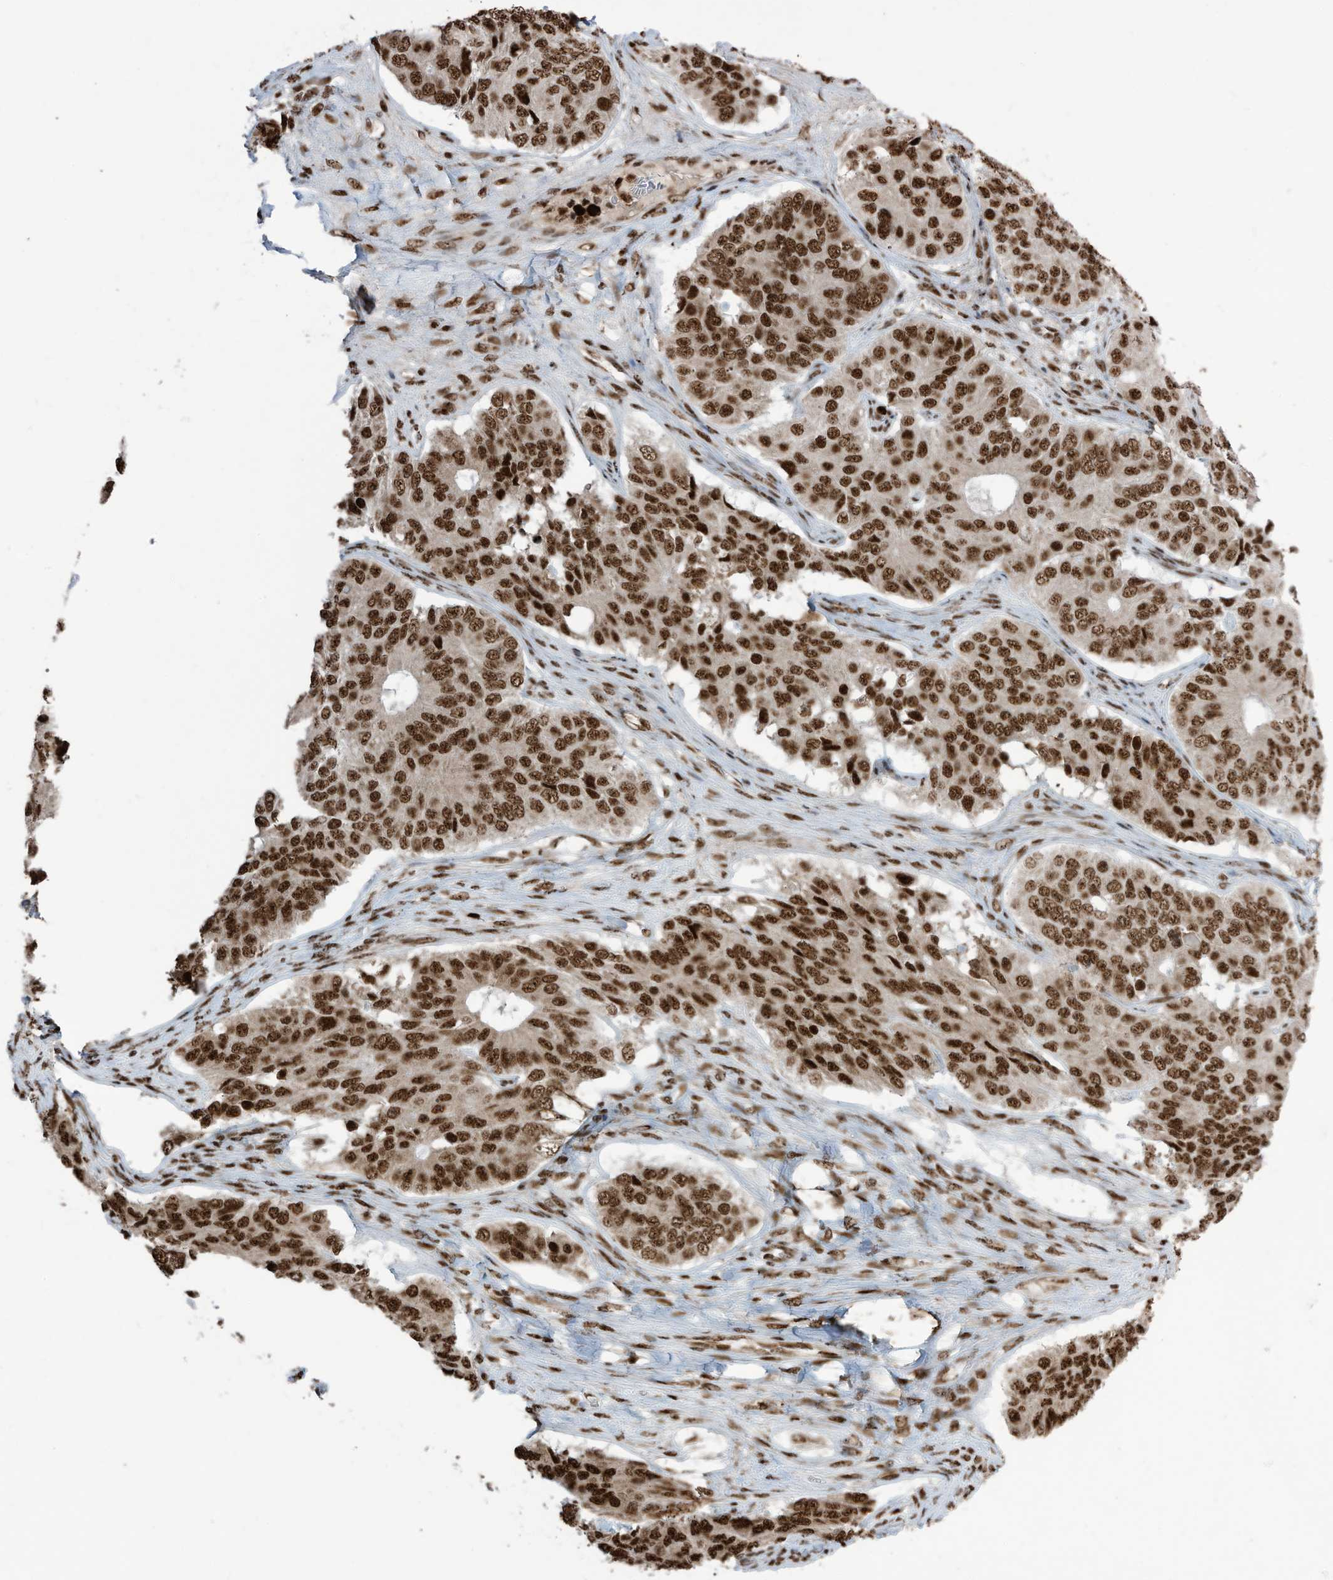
{"staining": {"intensity": "strong", "quantity": ">75%", "location": "nuclear"}, "tissue": "ovarian cancer", "cell_type": "Tumor cells", "image_type": "cancer", "snomed": [{"axis": "morphology", "description": "Carcinoma, endometroid"}, {"axis": "topography", "description": "Ovary"}], "caption": "A high amount of strong nuclear staining is identified in approximately >75% of tumor cells in endometroid carcinoma (ovarian) tissue.", "gene": "LBH", "patient": {"sex": "female", "age": 51}}